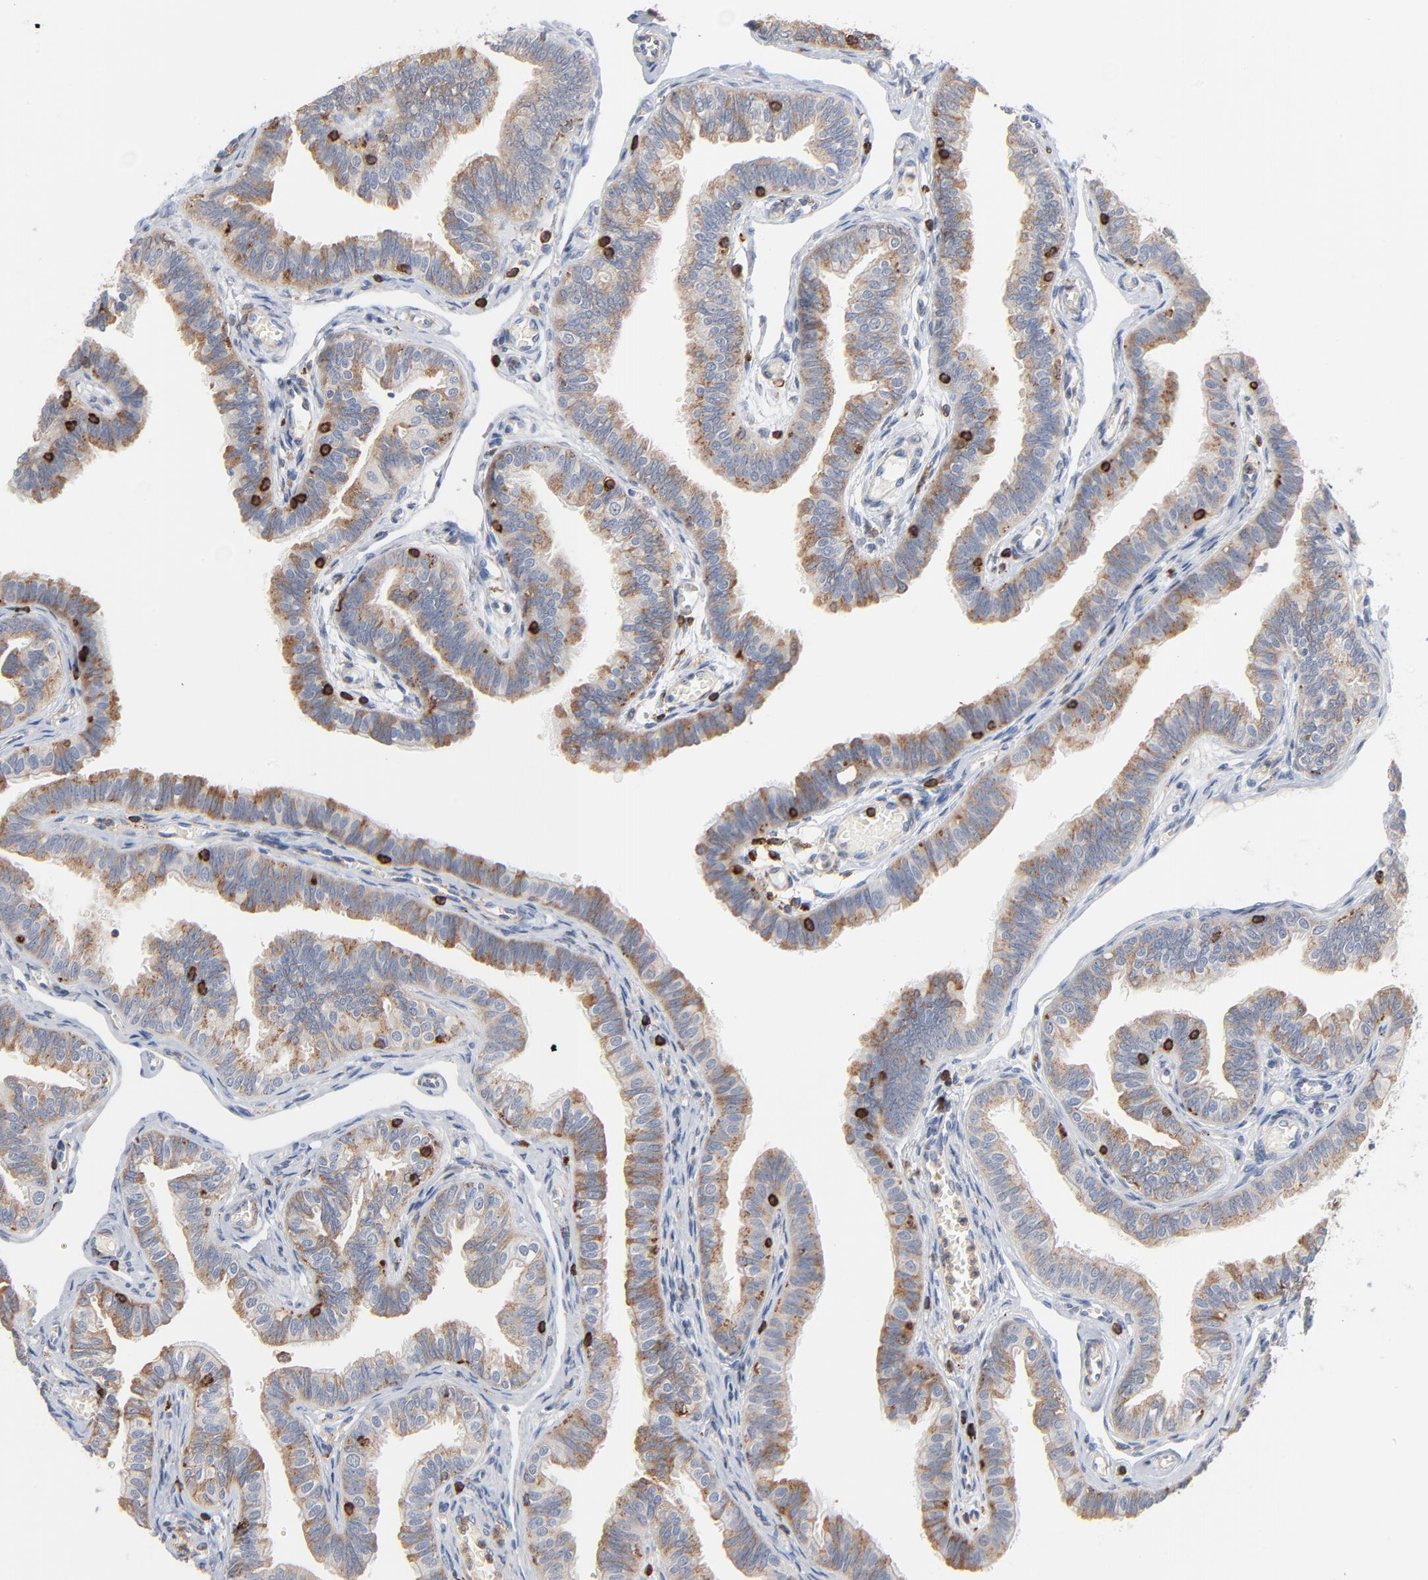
{"staining": {"intensity": "moderate", "quantity": "25%-75%", "location": "cytoplasmic/membranous"}, "tissue": "fallopian tube", "cell_type": "Glandular cells", "image_type": "normal", "snomed": [{"axis": "morphology", "description": "Normal tissue, NOS"}, {"axis": "morphology", "description": "Dermoid, NOS"}, {"axis": "topography", "description": "Fallopian tube"}], "caption": "Immunohistochemistry (IHC) (DAB (3,3'-diaminobenzidine)) staining of benign fallopian tube shows moderate cytoplasmic/membranous protein staining in approximately 25%-75% of glandular cells. The protein is stained brown, and the nuclei are stained in blue (DAB IHC with brightfield microscopy, high magnification).", "gene": "SH3KBP1", "patient": {"sex": "female", "age": 33}}